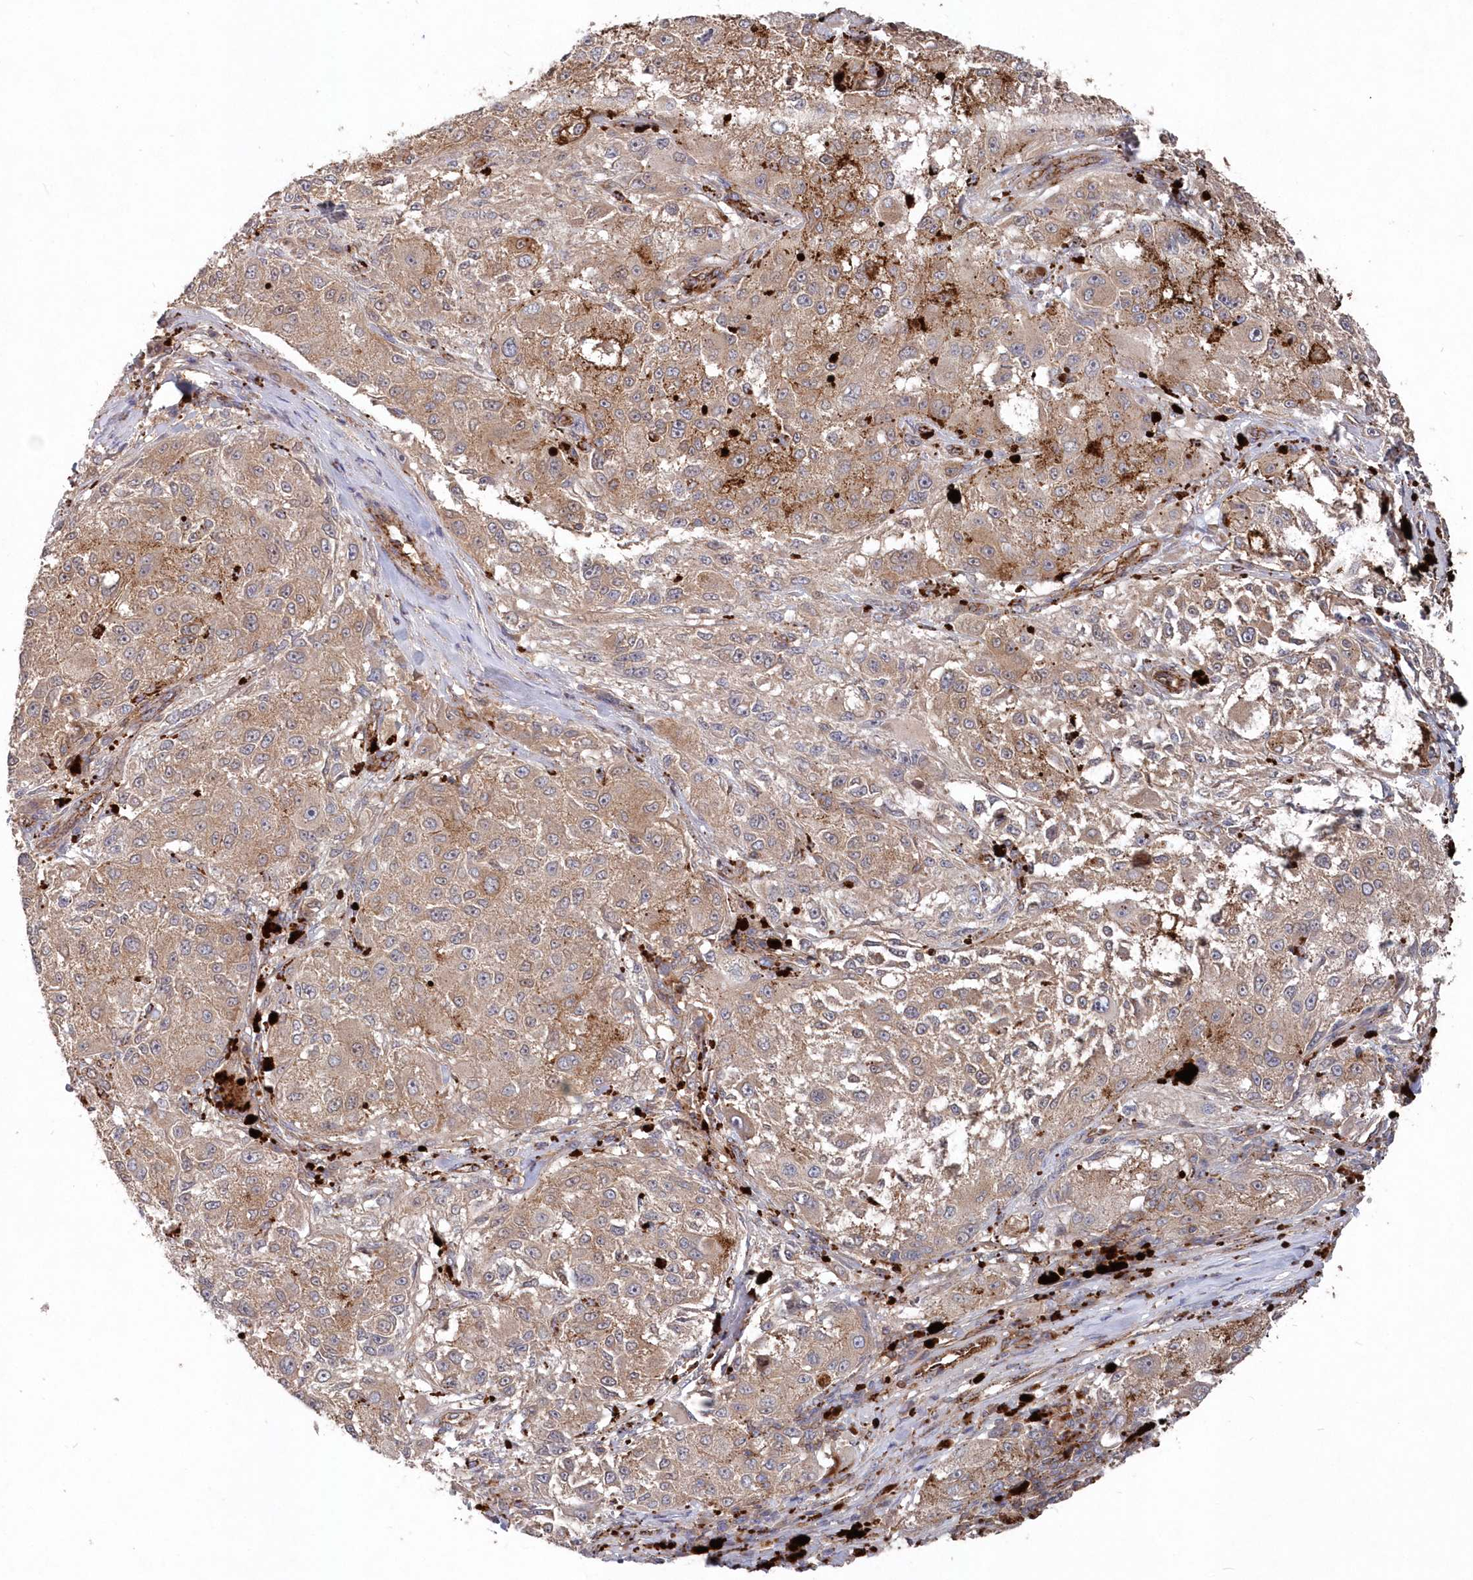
{"staining": {"intensity": "weak", "quantity": ">75%", "location": "cytoplasmic/membranous"}, "tissue": "melanoma", "cell_type": "Tumor cells", "image_type": "cancer", "snomed": [{"axis": "morphology", "description": "Necrosis, NOS"}, {"axis": "morphology", "description": "Malignant melanoma, NOS"}, {"axis": "topography", "description": "Skin"}], "caption": "Melanoma stained with a brown dye demonstrates weak cytoplasmic/membranous positive staining in about >75% of tumor cells.", "gene": "ABHD14B", "patient": {"sex": "female", "age": 87}}